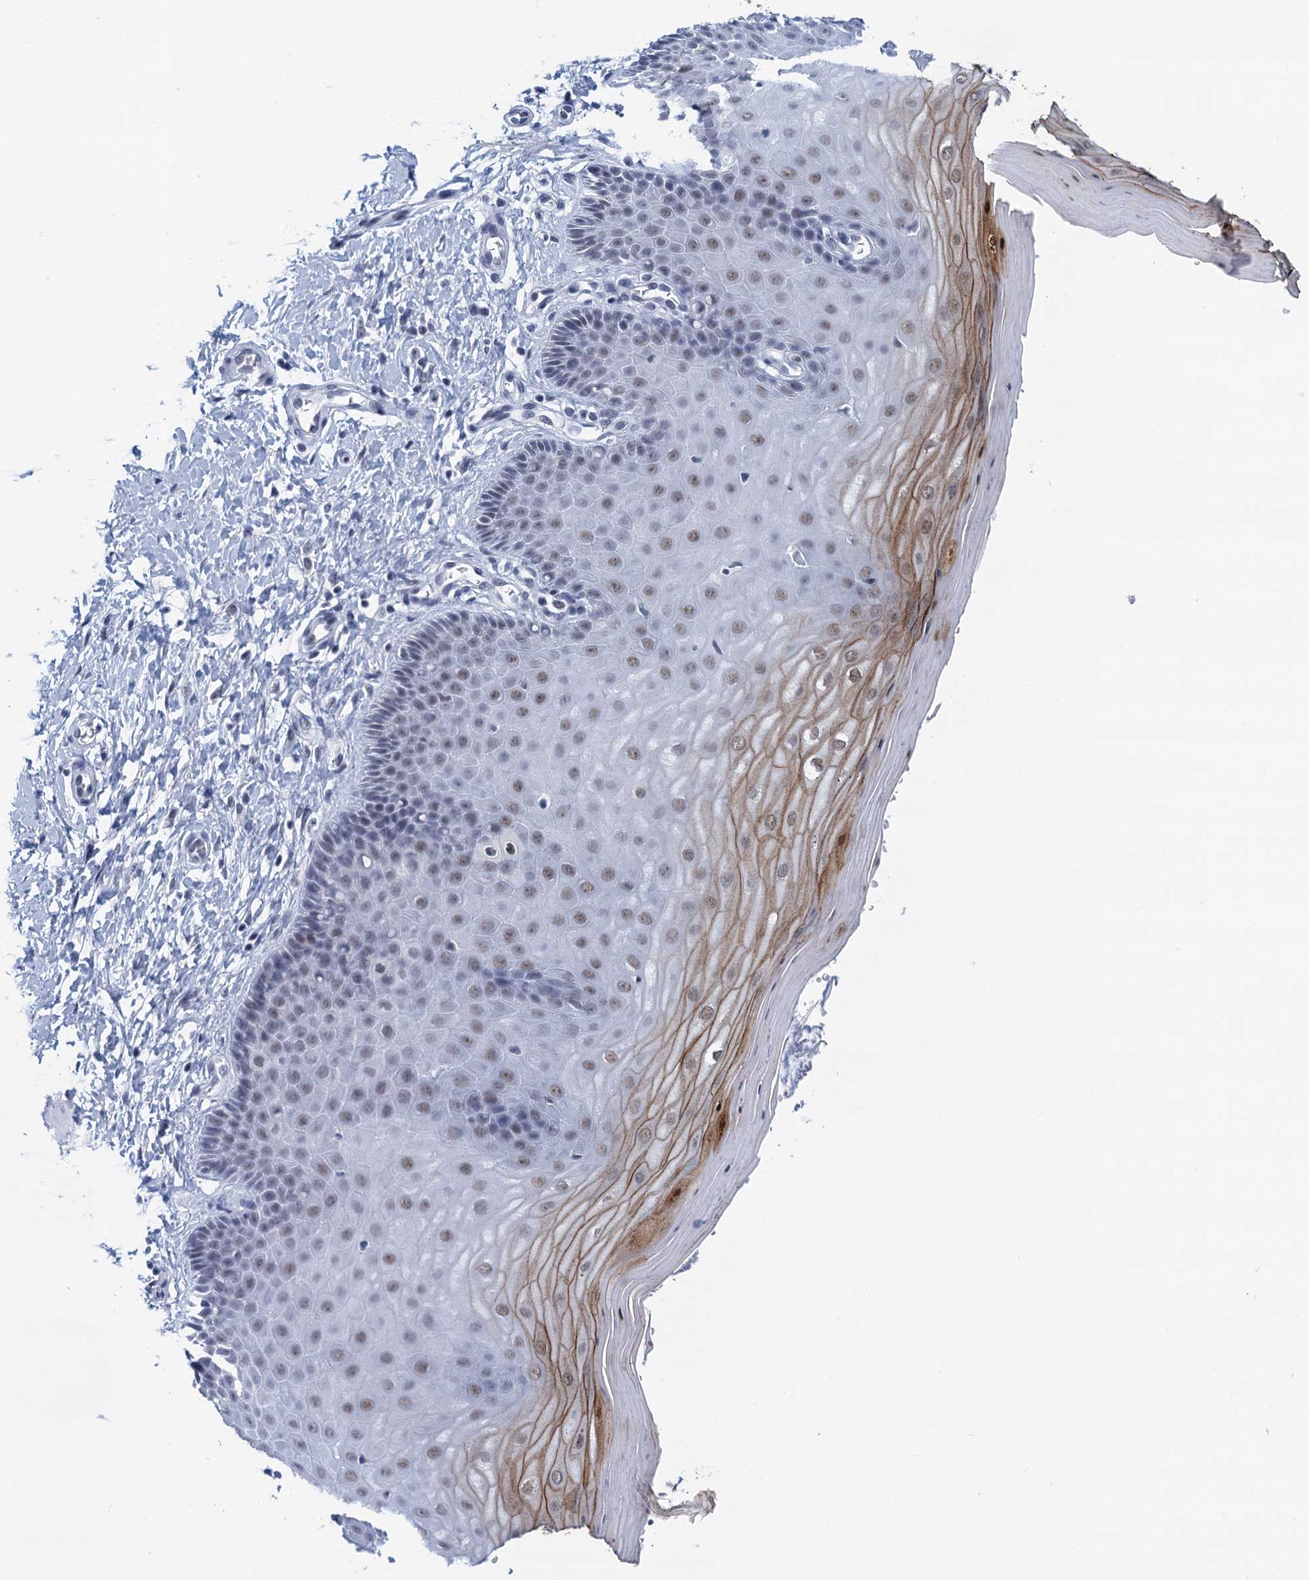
{"staining": {"intensity": "moderate", "quantity": "25%-75%", "location": "cytoplasmic/membranous,nuclear"}, "tissue": "cervix", "cell_type": "Glandular cells", "image_type": "normal", "snomed": [{"axis": "morphology", "description": "Normal tissue, NOS"}, {"axis": "topography", "description": "Cervix"}], "caption": "DAB immunohistochemical staining of unremarkable cervix exhibits moderate cytoplasmic/membranous,nuclear protein positivity in approximately 25%-75% of glandular cells.", "gene": "EPS8L1", "patient": {"sex": "female", "age": 55}}